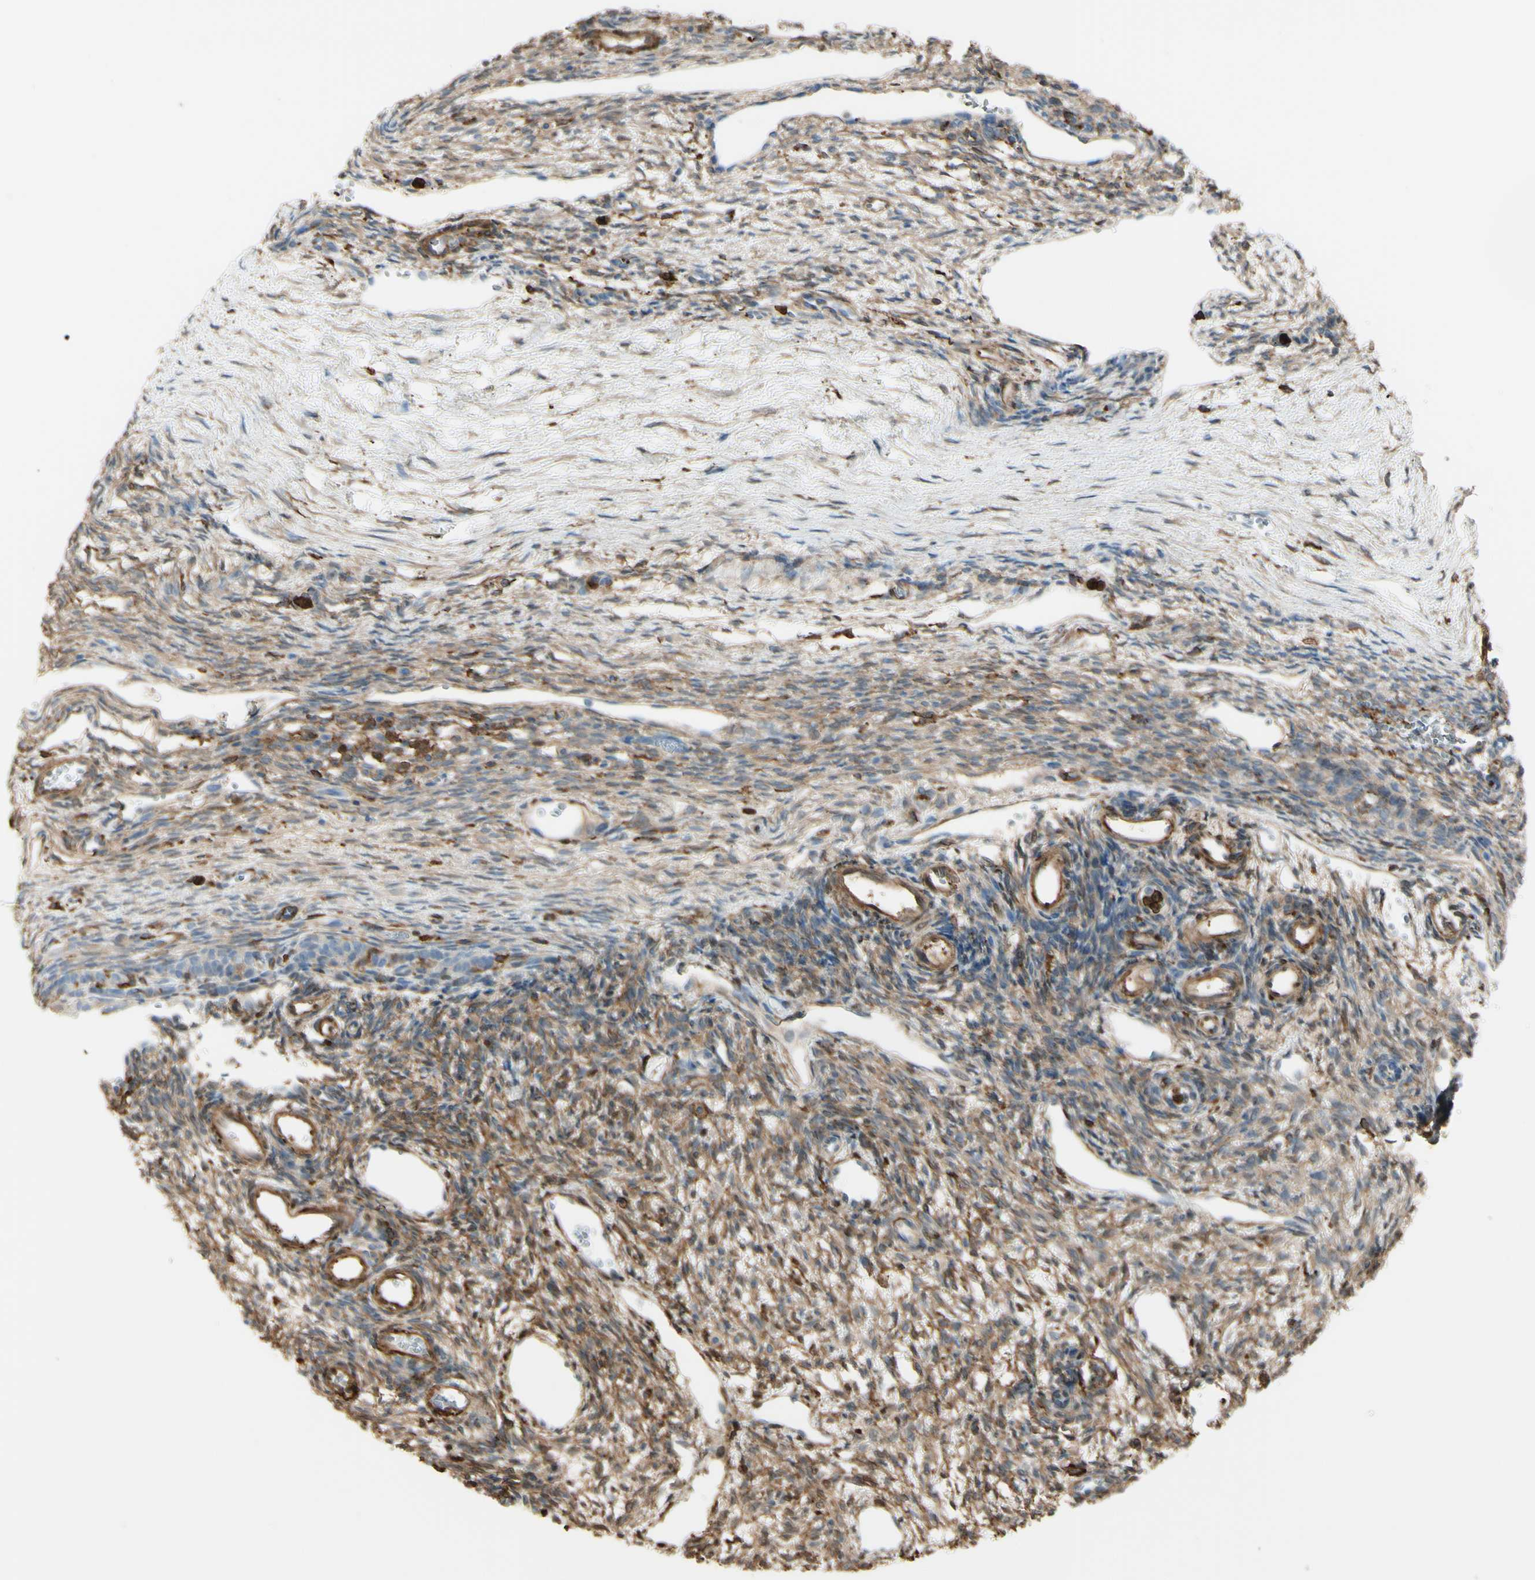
{"staining": {"intensity": "negative", "quantity": "none", "location": "none"}, "tissue": "ovary", "cell_type": "Follicle cells", "image_type": "normal", "snomed": [{"axis": "morphology", "description": "Normal tissue, NOS"}, {"axis": "topography", "description": "Ovary"}], "caption": "The photomicrograph shows no staining of follicle cells in unremarkable ovary.", "gene": "GSN", "patient": {"sex": "female", "age": 33}}